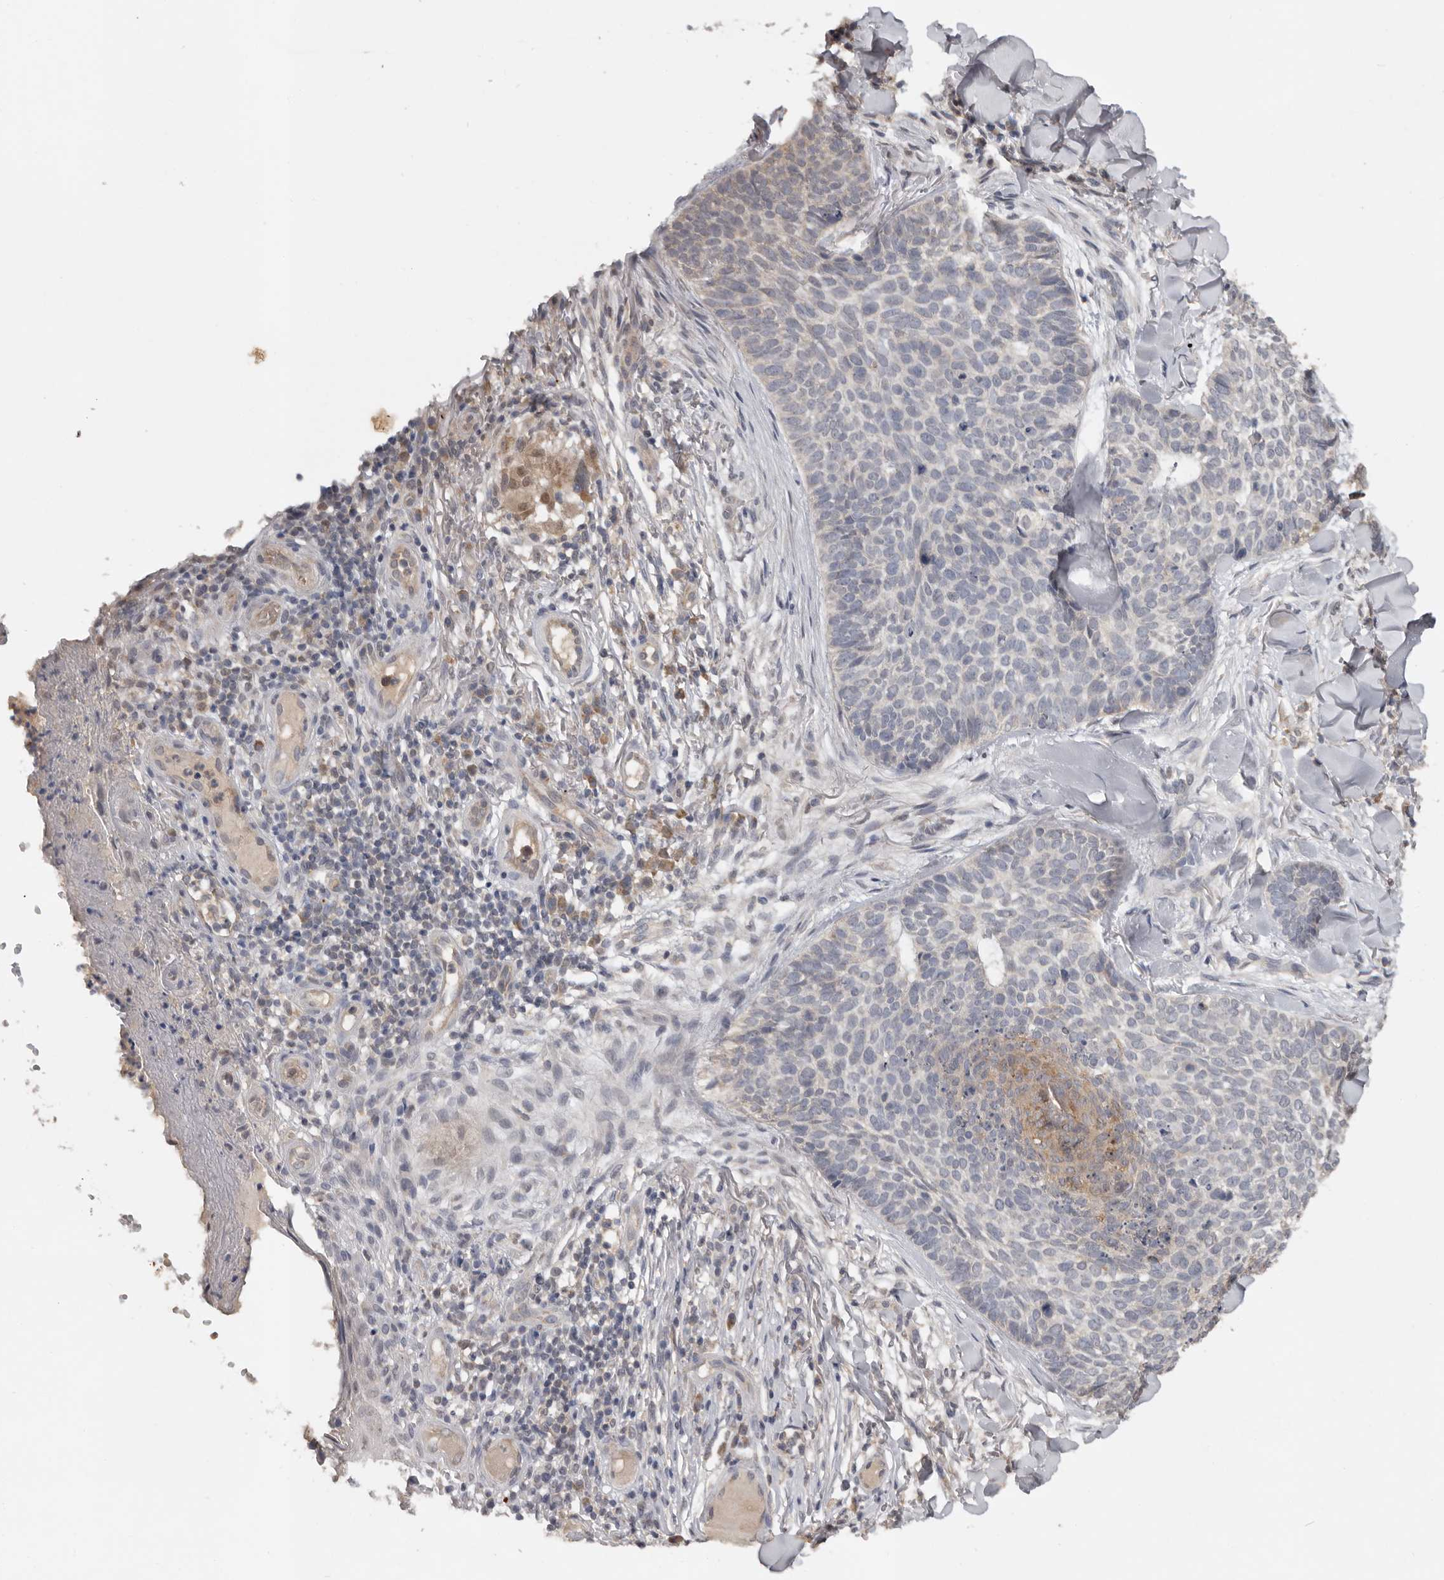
{"staining": {"intensity": "weak", "quantity": "<25%", "location": "cytoplasmic/membranous"}, "tissue": "skin cancer", "cell_type": "Tumor cells", "image_type": "cancer", "snomed": [{"axis": "morphology", "description": "Normal tissue, NOS"}, {"axis": "morphology", "description": "Basal cell carcinoma"}, {"axis": "topography", "description": "Skin"}], "caption": "Immunohistochemistry (IHC) histopathology image of skin basal cell carcinoma stained for a protein (brown), which displays no expression in tumor cells.", "gene": "MTF1", "patient": {"sex": "male", "age": 67}}